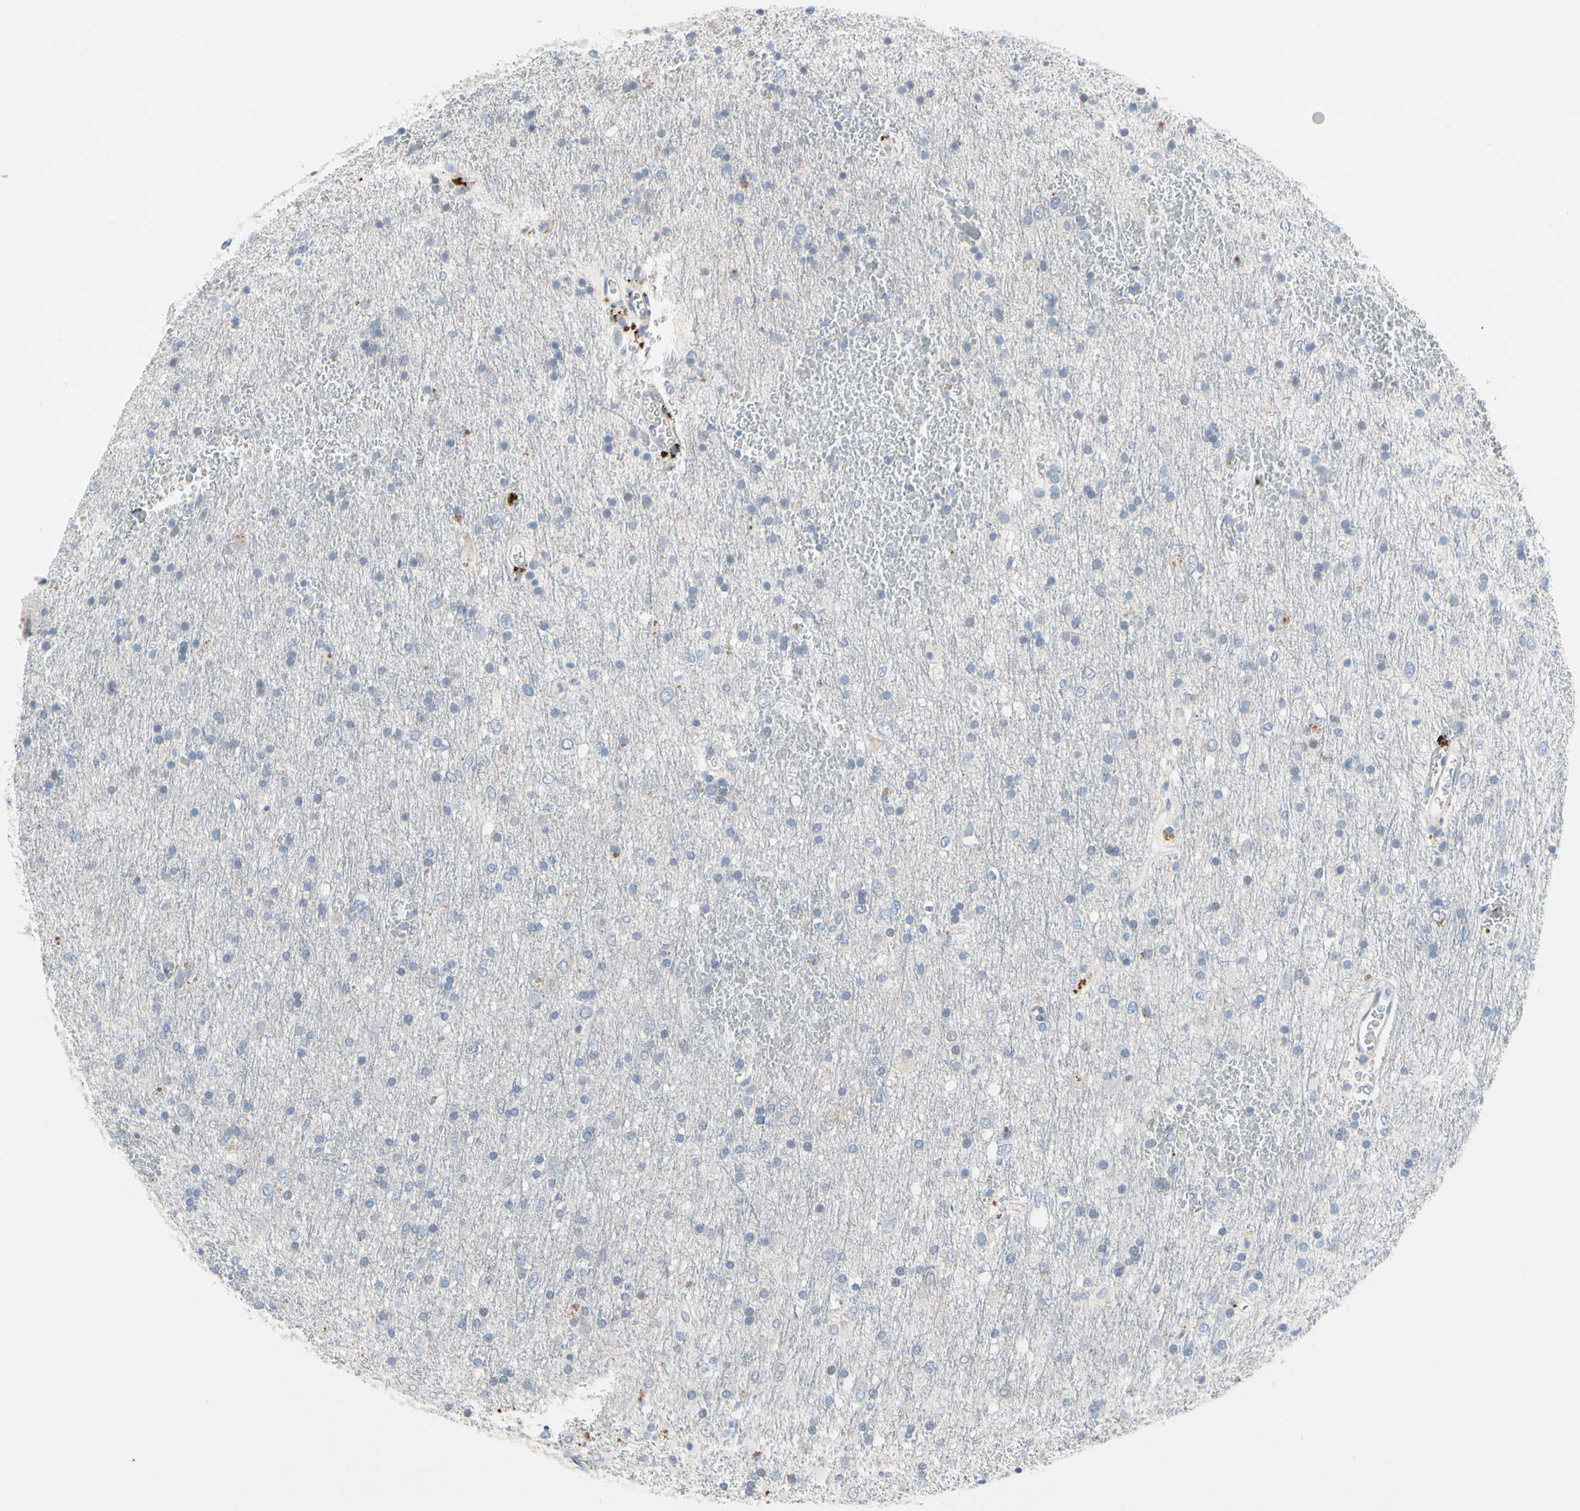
{"staining": {"intensity": "weak", "quantity": "<25%", "location": "cytoplasmic/membranous"}, "tissue": "glioma", "cell_type": "Tumor cells", "image_type": "cancer", "snomed": [{"axis": "morphology", "description": "Glioma, malignant, Low grade"}, {"axis": "topography", "description": "Brain"}], "caption": "Tumor cells are negative for brown protein staining in glioma.", "gene": "RETSAT", "patient": {"sex": "male", "age": 77}}